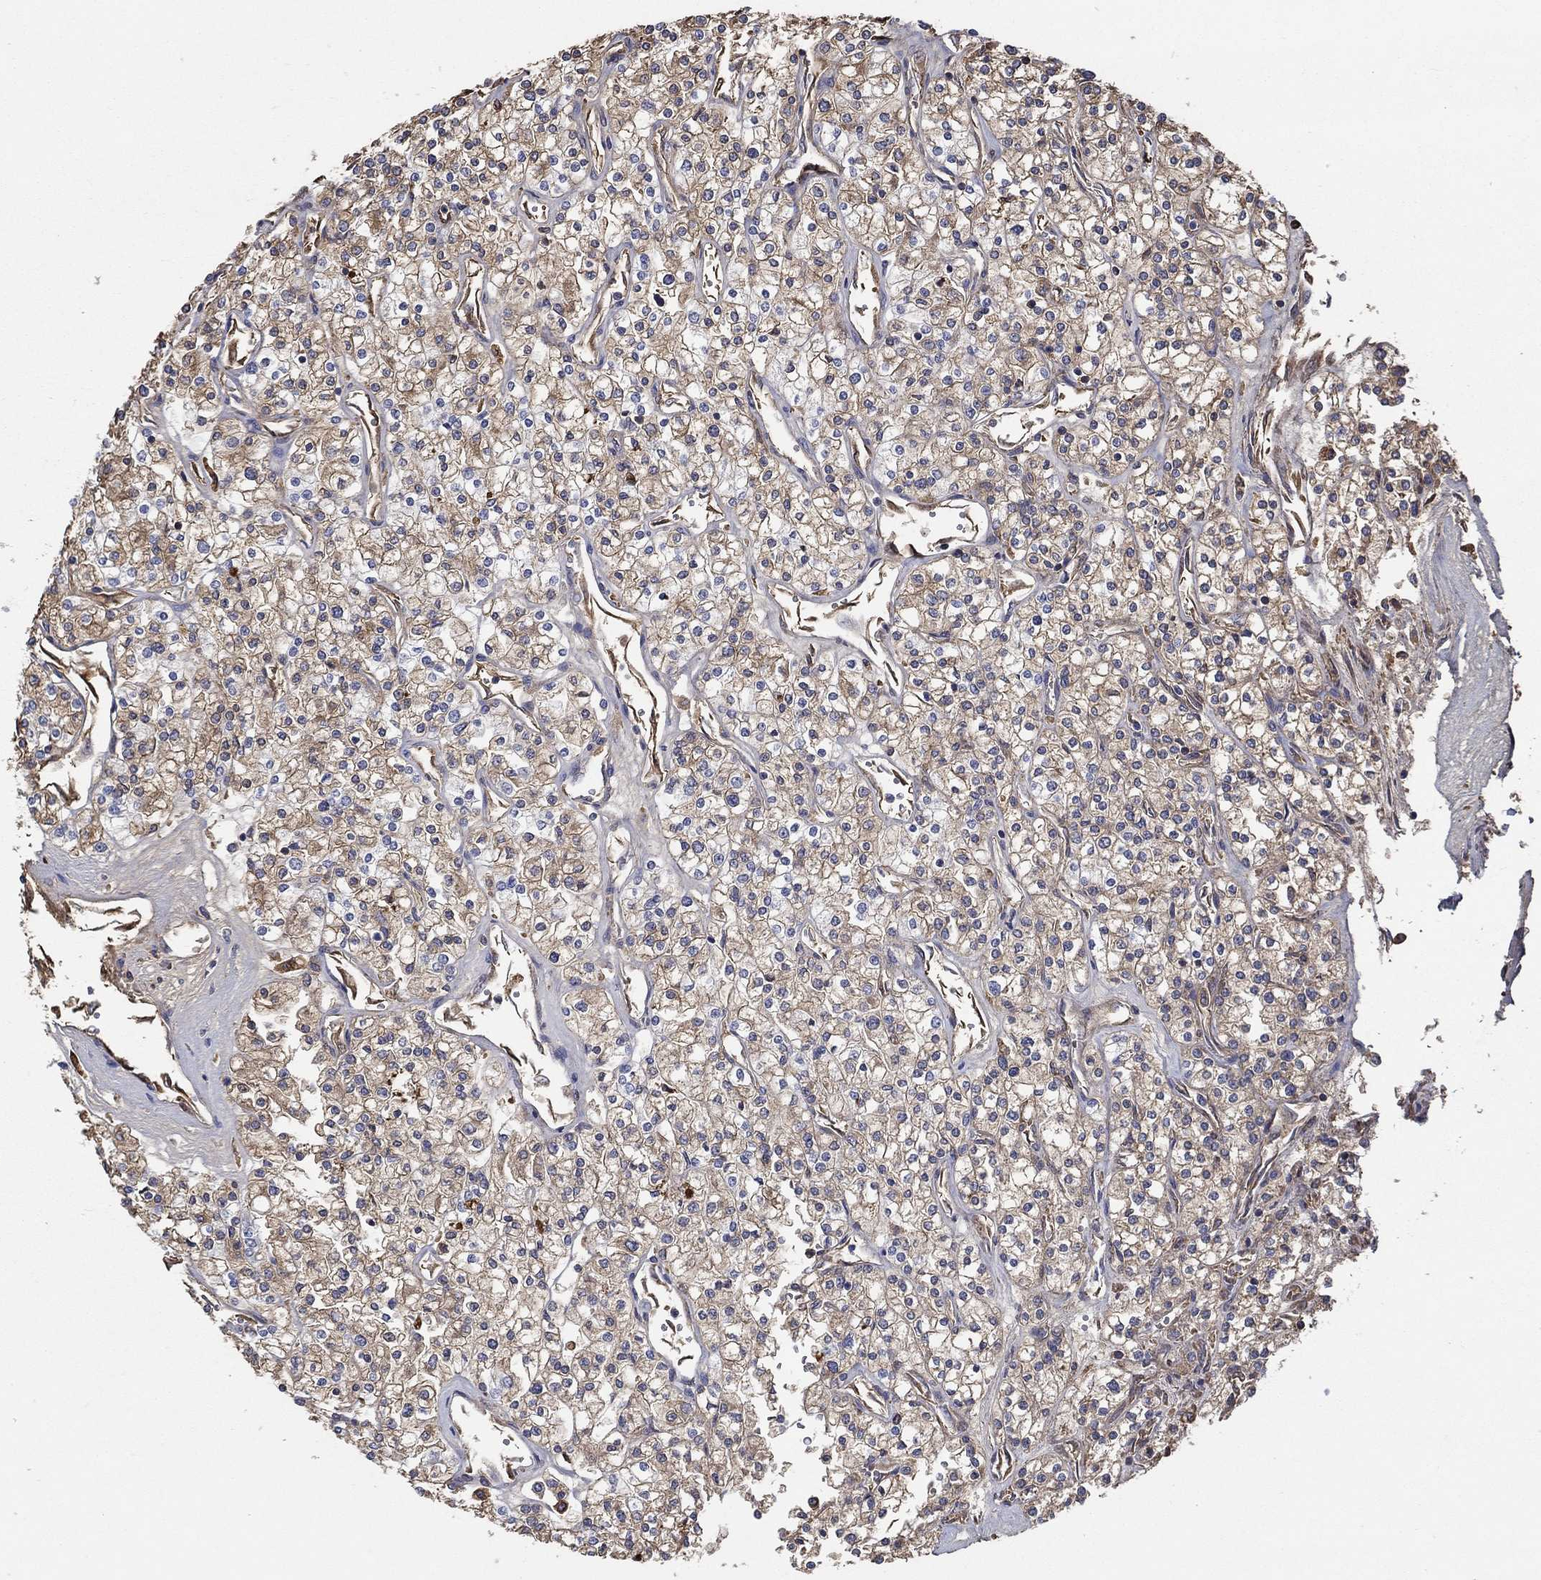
{"staining": {"intensity": "weak", "quantity": ">75%", "location": "cytoplasmic/membranous"}, "tissue": "renal cancer", "cell_type": "Tumor cells", "image_type": "cancer", "snomed": [{"axis": "morphology", "description": "Adenocarcinoma, NOS"}, {"axis": "topography", "description": "Kidney"}], "caption": "This is a histology image of IHC staining of adenocarcinoma (renal), which shows weak staining in the cytoplasmic/membranous of tumor cells.", "gene": "IL10", "patient": {"sex": "male", "age": 80}}